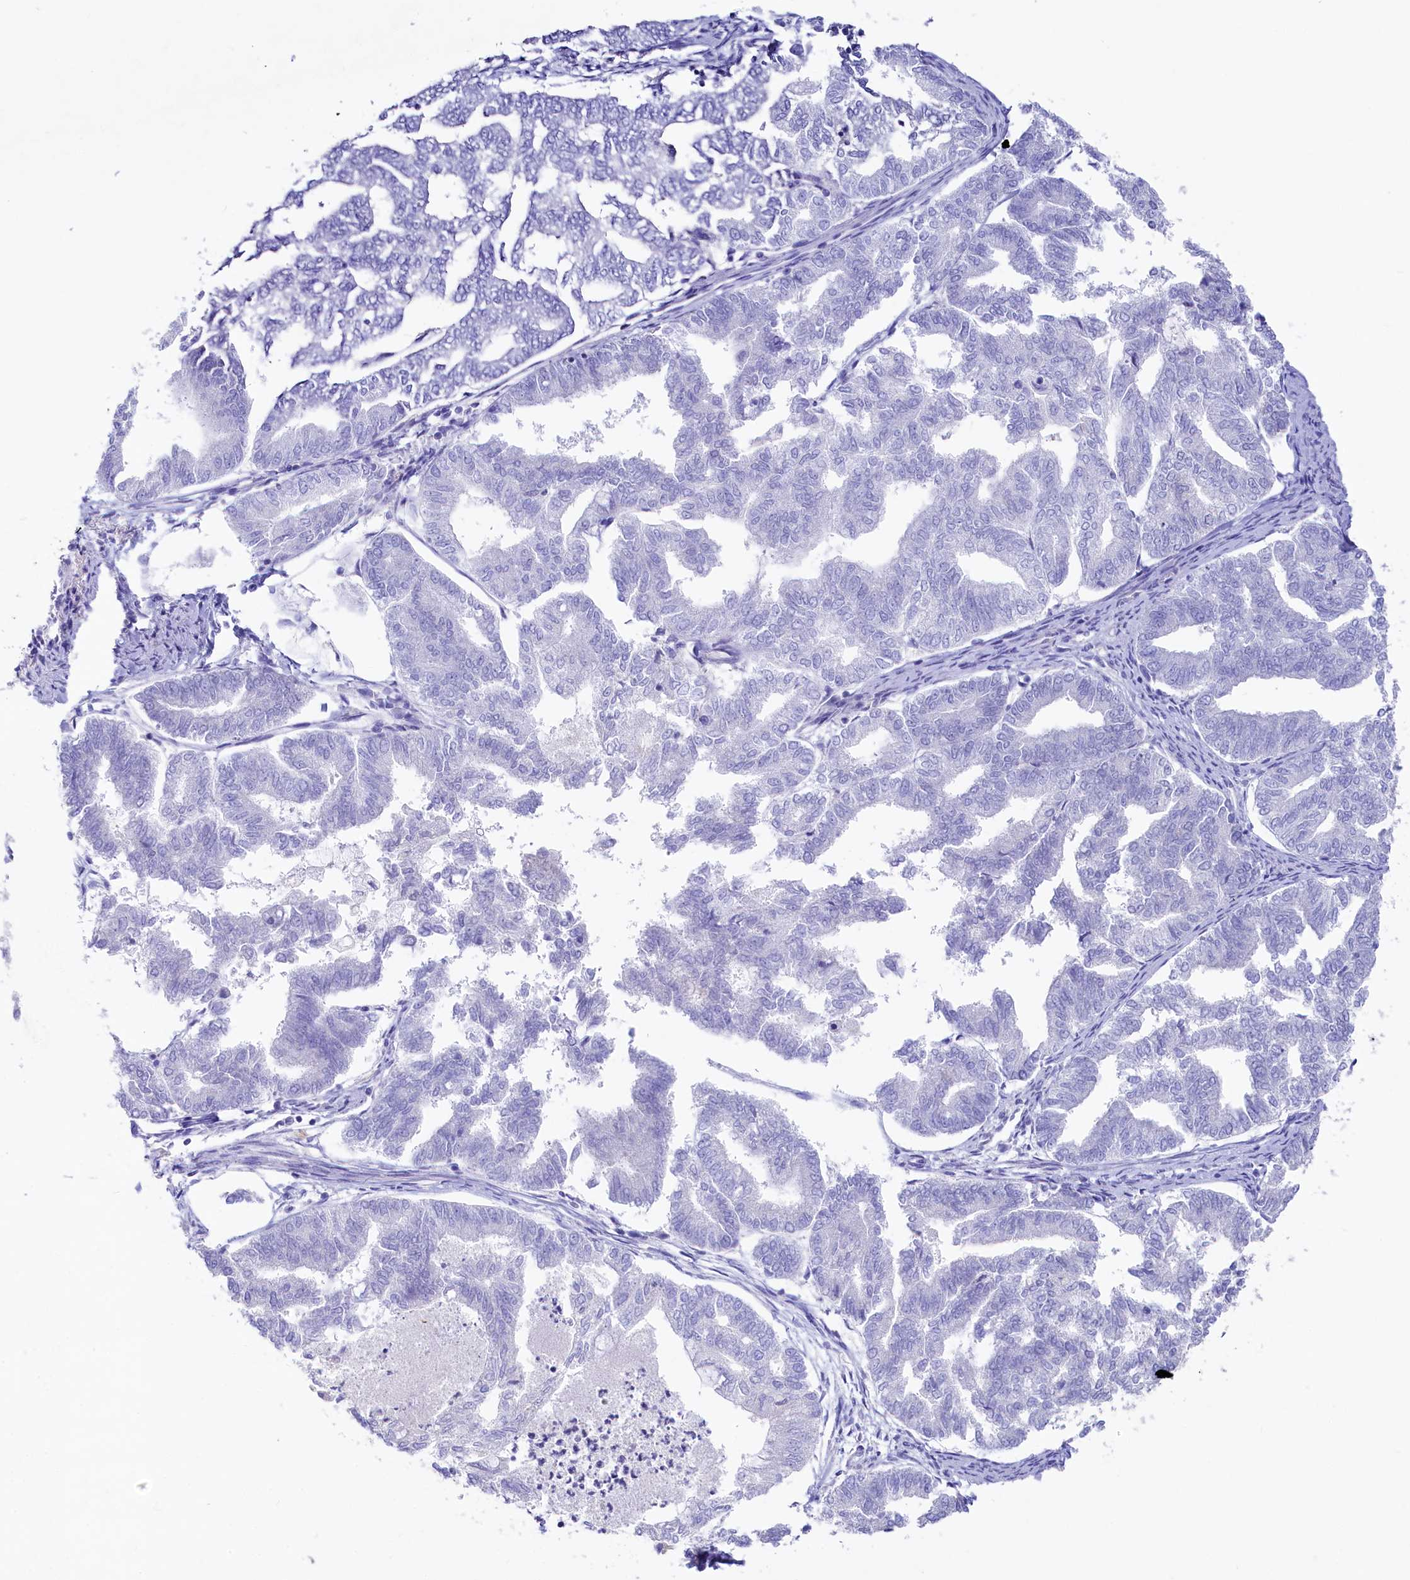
{"staining": {"intensity": "negative", "quantity": "none", "location": "none"}, "tissue": "endometrial cancer", "cell_type": "Tumor cells", "image_type": "cancer", "snomed": [{"axis": "morphology", "description": "Adenocarcinoma, NOS"}, {"axis": "topography", "description": "Endometrium"}], "caption": "Tumor cells show no significant staining in adenocarcinoma (endometrial). (Stains: DAB immunohistochemistry (IHC) with hematoxylin counter stain, Microscopy: brightfield microscopy at high magnification).", "gene": "VPS26B", "patient": {"sex": "female", "age": 79}}